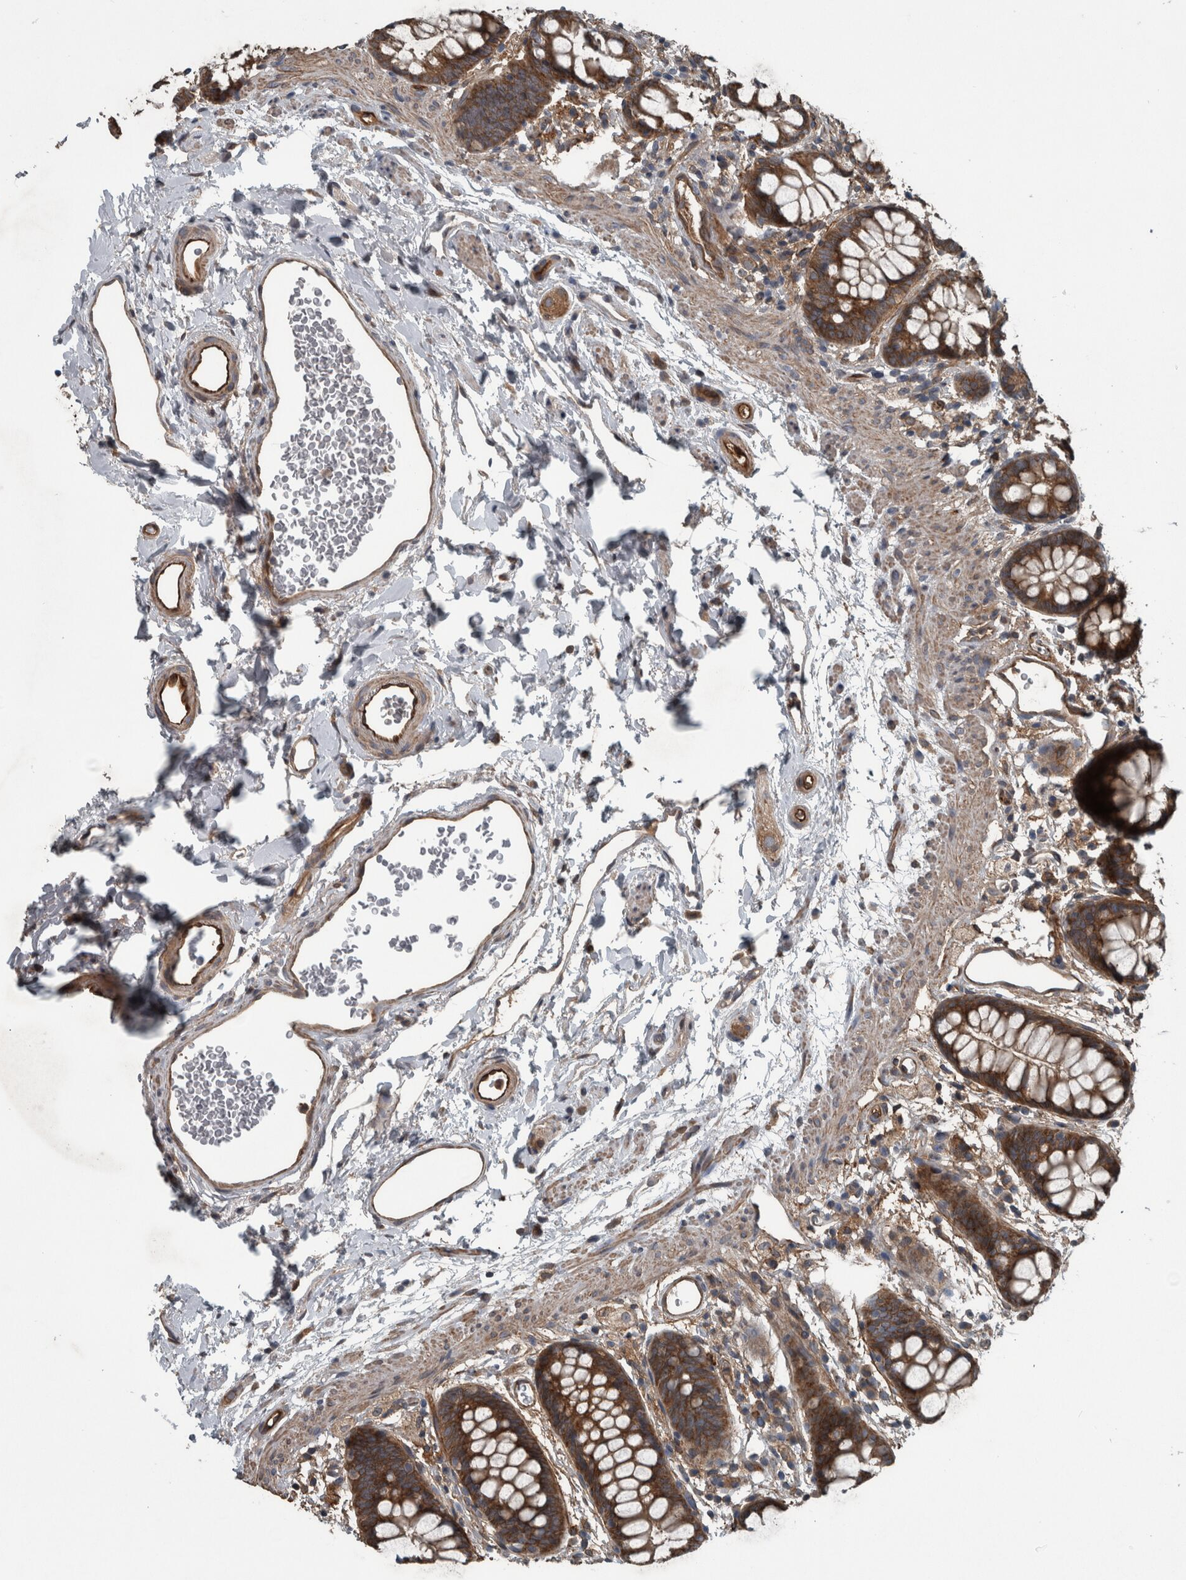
{"staining": {"intensity": "moderate", "quantity": ">75%", "location": "cytoplasmic/membranous"}, "tissue": "rectum", "cell_type": "Glandular cells", "image_type": "normal", "snomed": [{"axis": "morphology", "description": "Normal tissue, NOS"}, {"axis": "topography", "description": "Rectum"}], "caption": "DAB immunohistochemical staining of normal human rectum displays moderate cytoplasmic/membranous protein positivity in approximately >75% of glandular cells. The protein of interest is stained brown, and the nuclei are stained in blue (DAB (3,3'-diaminobenzidine) IHC with brightfield microscopy, high magnification).", "gene": "EXOC8", "patient": {"sex": "female", "age": 65}}